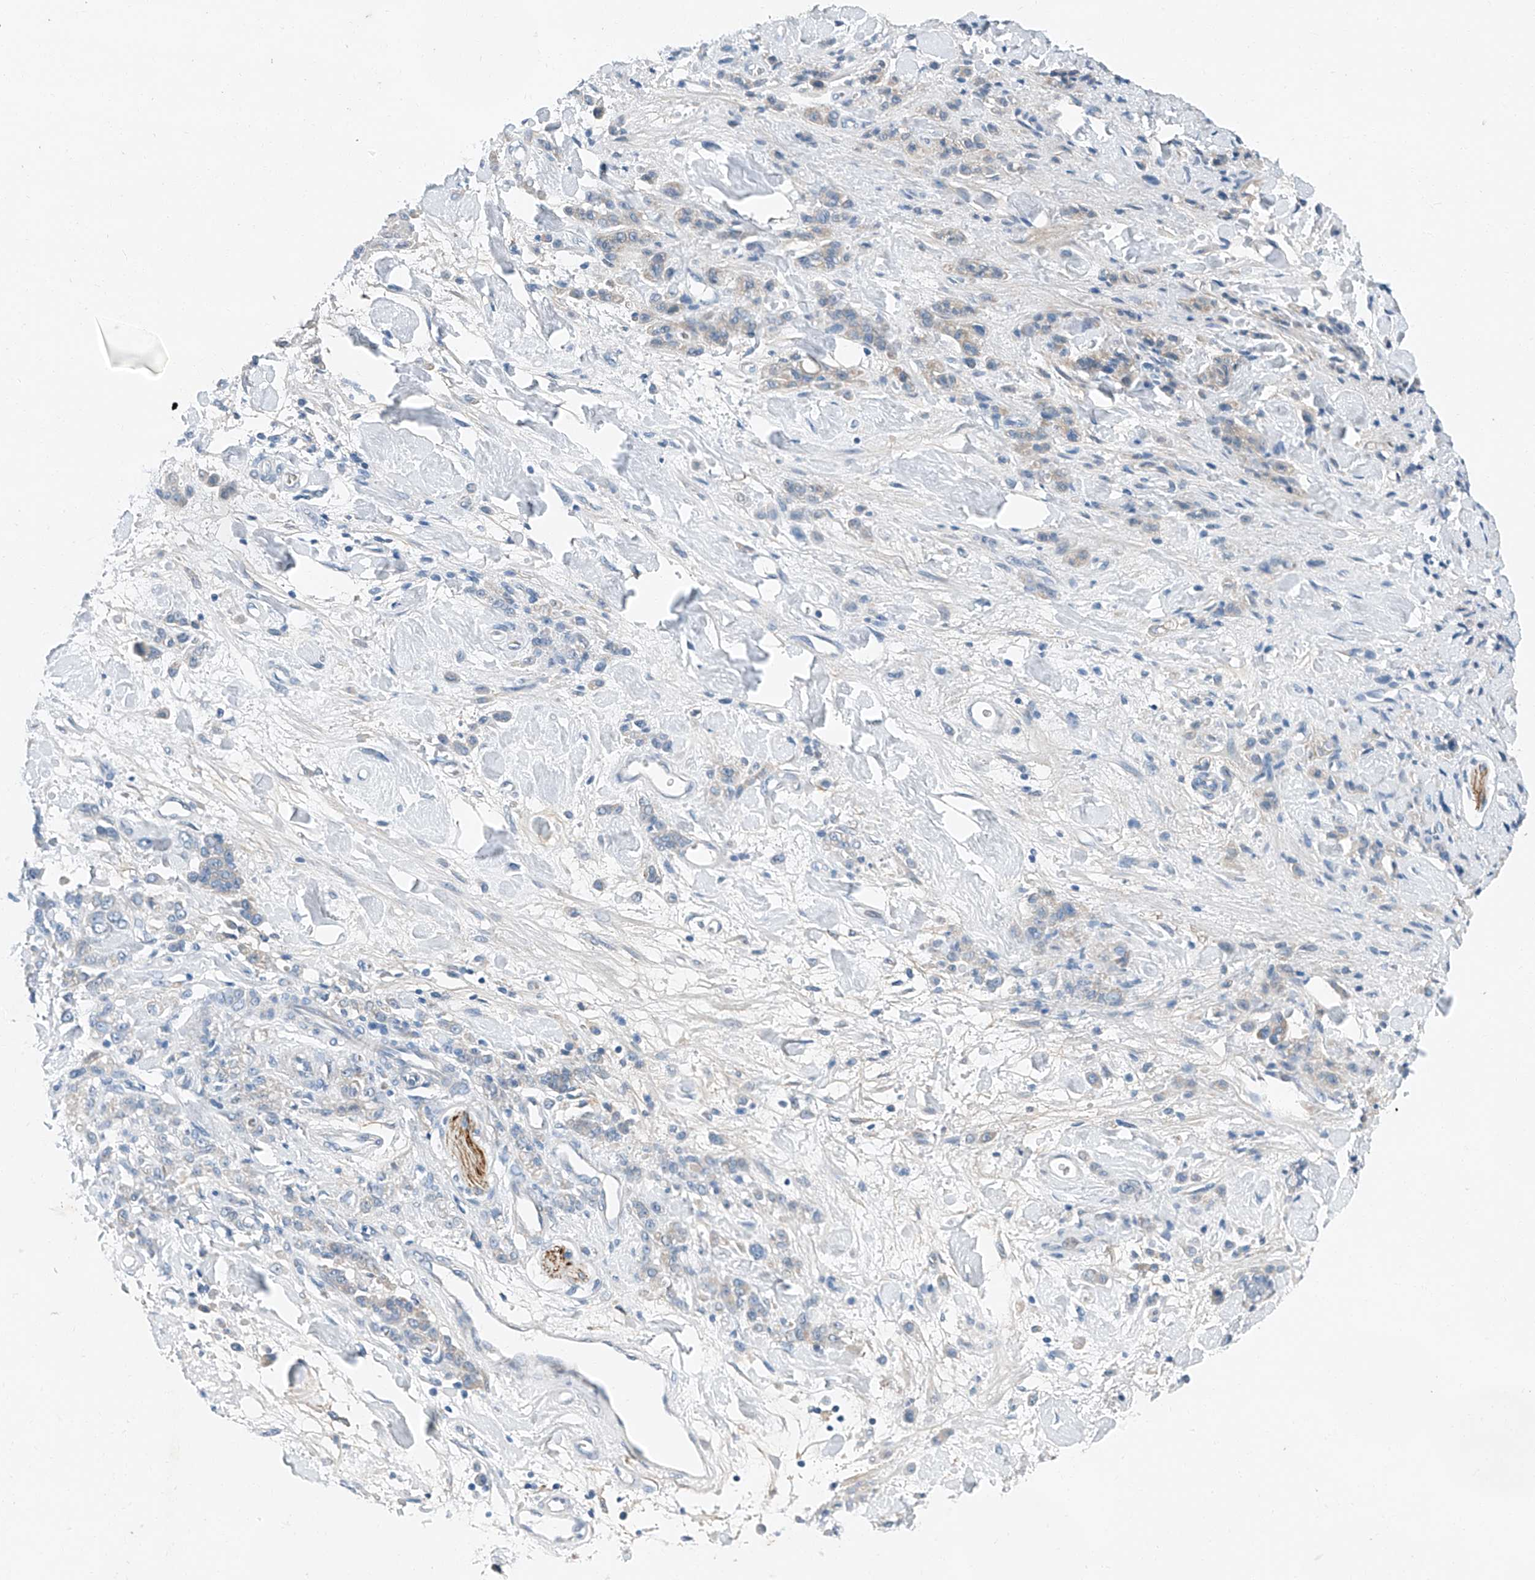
{"staining": {"intensity": "negative", "quantity": "none", "location": "none"}, "tissue": "stomach cancer", "cell_type": "Tumor cells", "image_type": "cancer", "snomed": [{"axis": "morphology", "description": "Normal tissue, NOS"}, {"axis": "morphology", "description": "Adenocarcinoma, NOS"}, {"axis": "topography", "description": "Stomach"}], "caption": "The IHC photomicrograph has no significant expression in tumor cells of stomach adenocarcinoma tissue.", "gene": "MDGA1", "patient": {"sex": "male", "age": 82}}